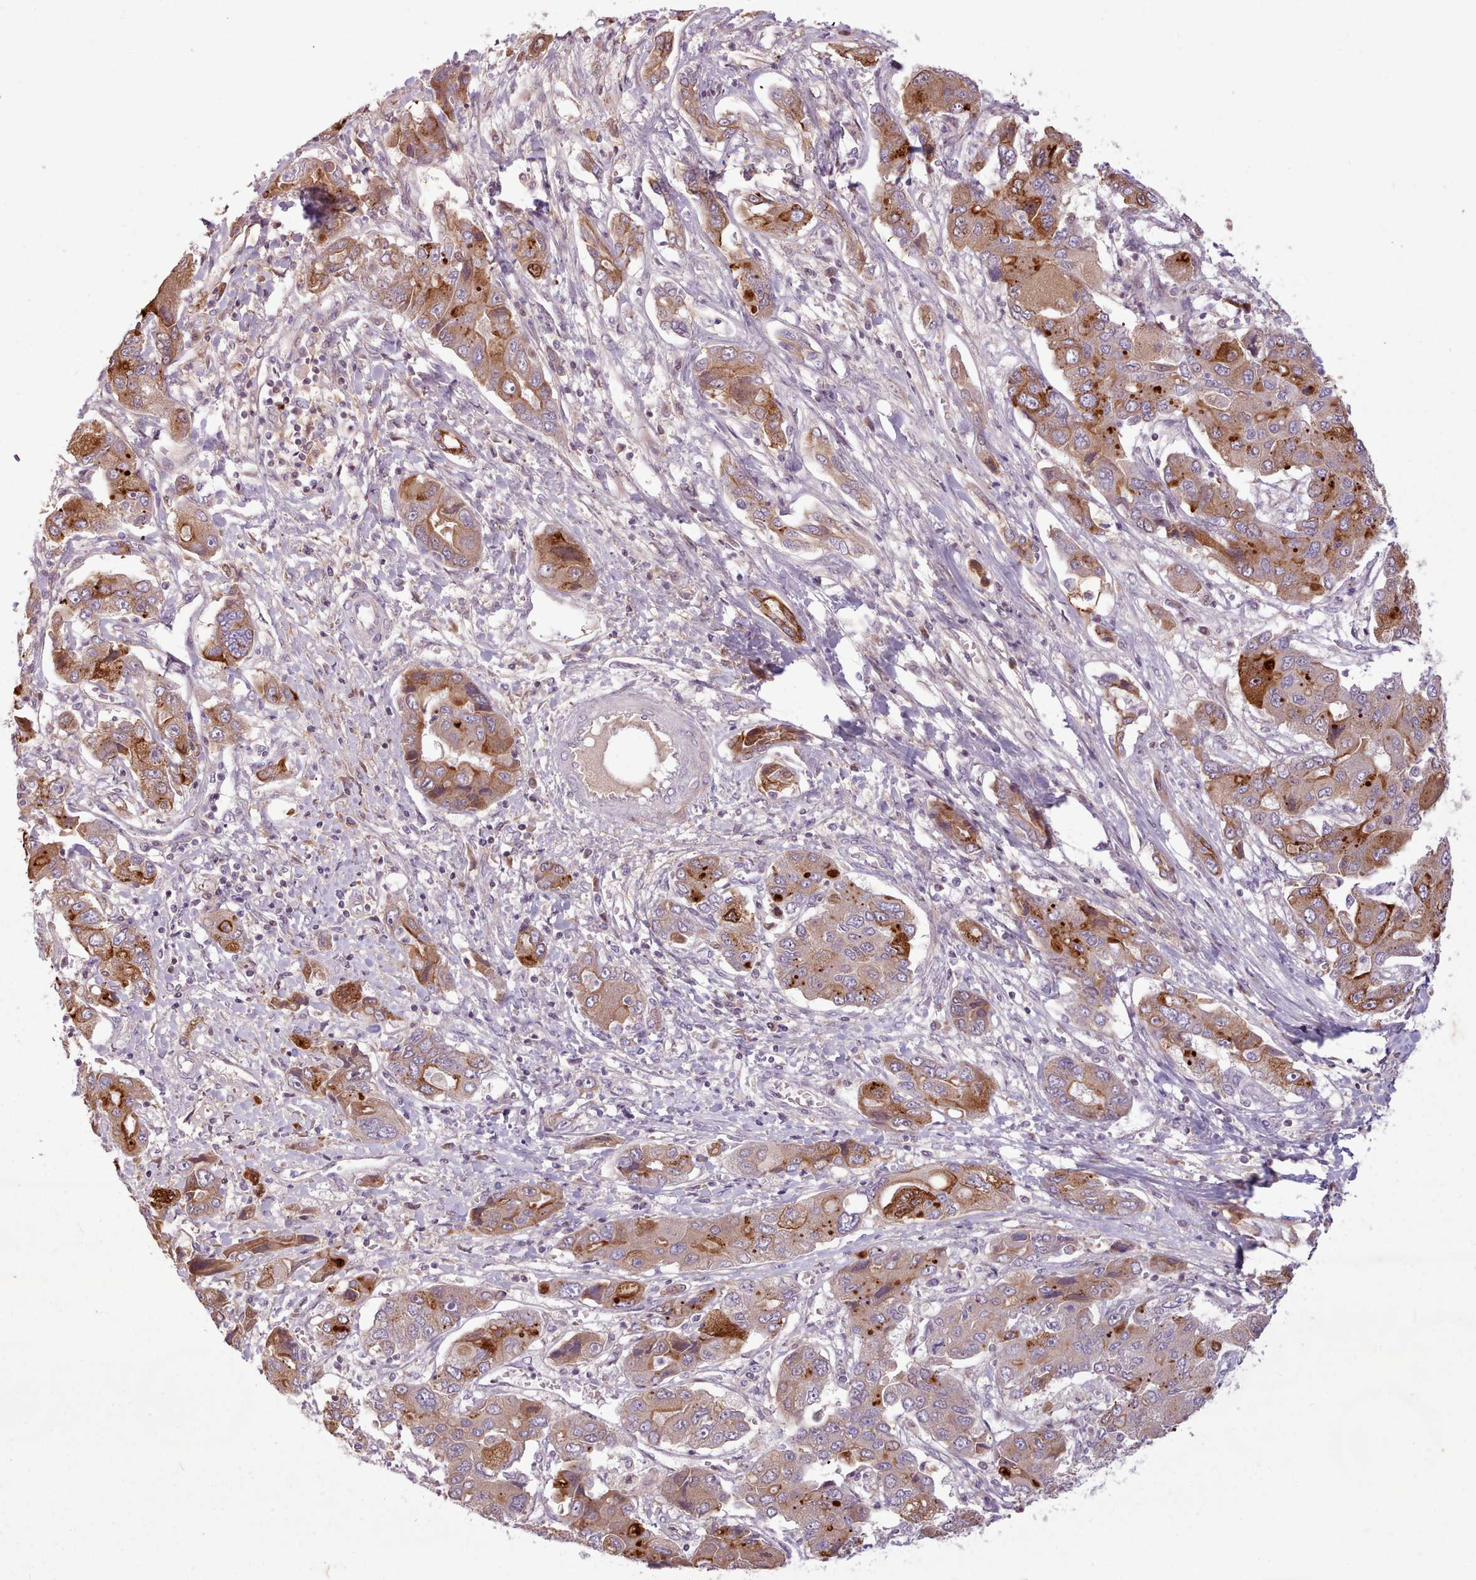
{"staining": {"intensity": "strong", "quantity": "25%-75%", "location": "cytoplasmic/membranous"}, "tissue": "liver cancer", "cell_type": "Tumor cells", "image_type": "cancer", "snomed": [{"axis": "morphology", "description": "Cholangiocarcinoma"}, {"axis": "topography", "description": "Liver"}], "caption": "Cholangiocarcinoma (liver) tissue demonstrates strong cytoplasmic/membranous staining in approximately 25%-75% of tumor cells, visualized by immunohistochemistry.", "gene": "NMRK1", "patient": {"sex": "male", "age": 67}}